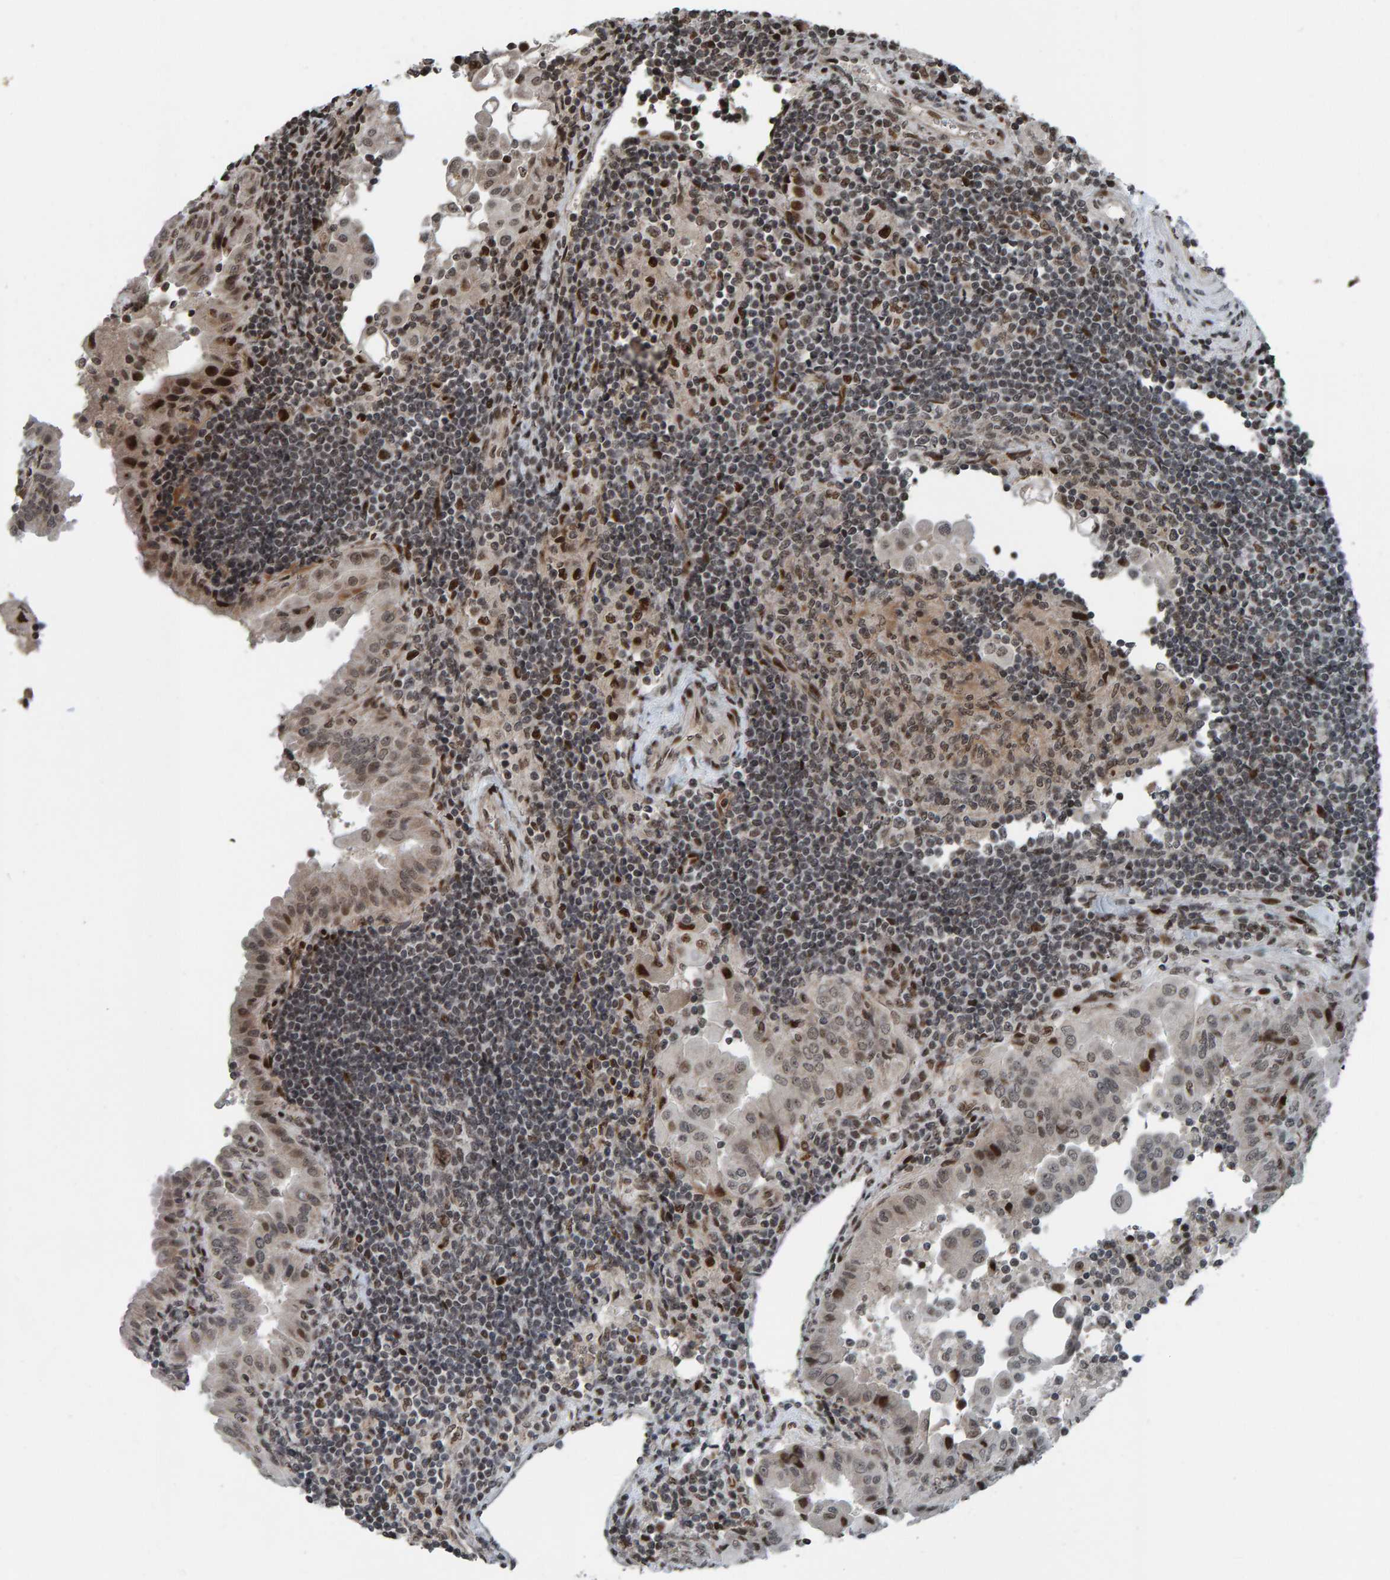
{"staining": {"intensity": "weak", "quantity": ">75%", "location": "cytoplasmic/membranous,nuclear"}, "tissue": "thyroid cancer", "cell_type": "Tumor cells", "image_type": "cancer", "snomed": [{"axis": "morphology", "description": "Papillary adenocarcinoma, NOS"}, {"axis": "topography", "description": "Thyroid gland"}], "caption": "Human thyroid cancer stained with a protein marker reveals weak staining in tumor cells.", "gene": "ZNF366", "patient": {"sex": "male", "age": 33}}